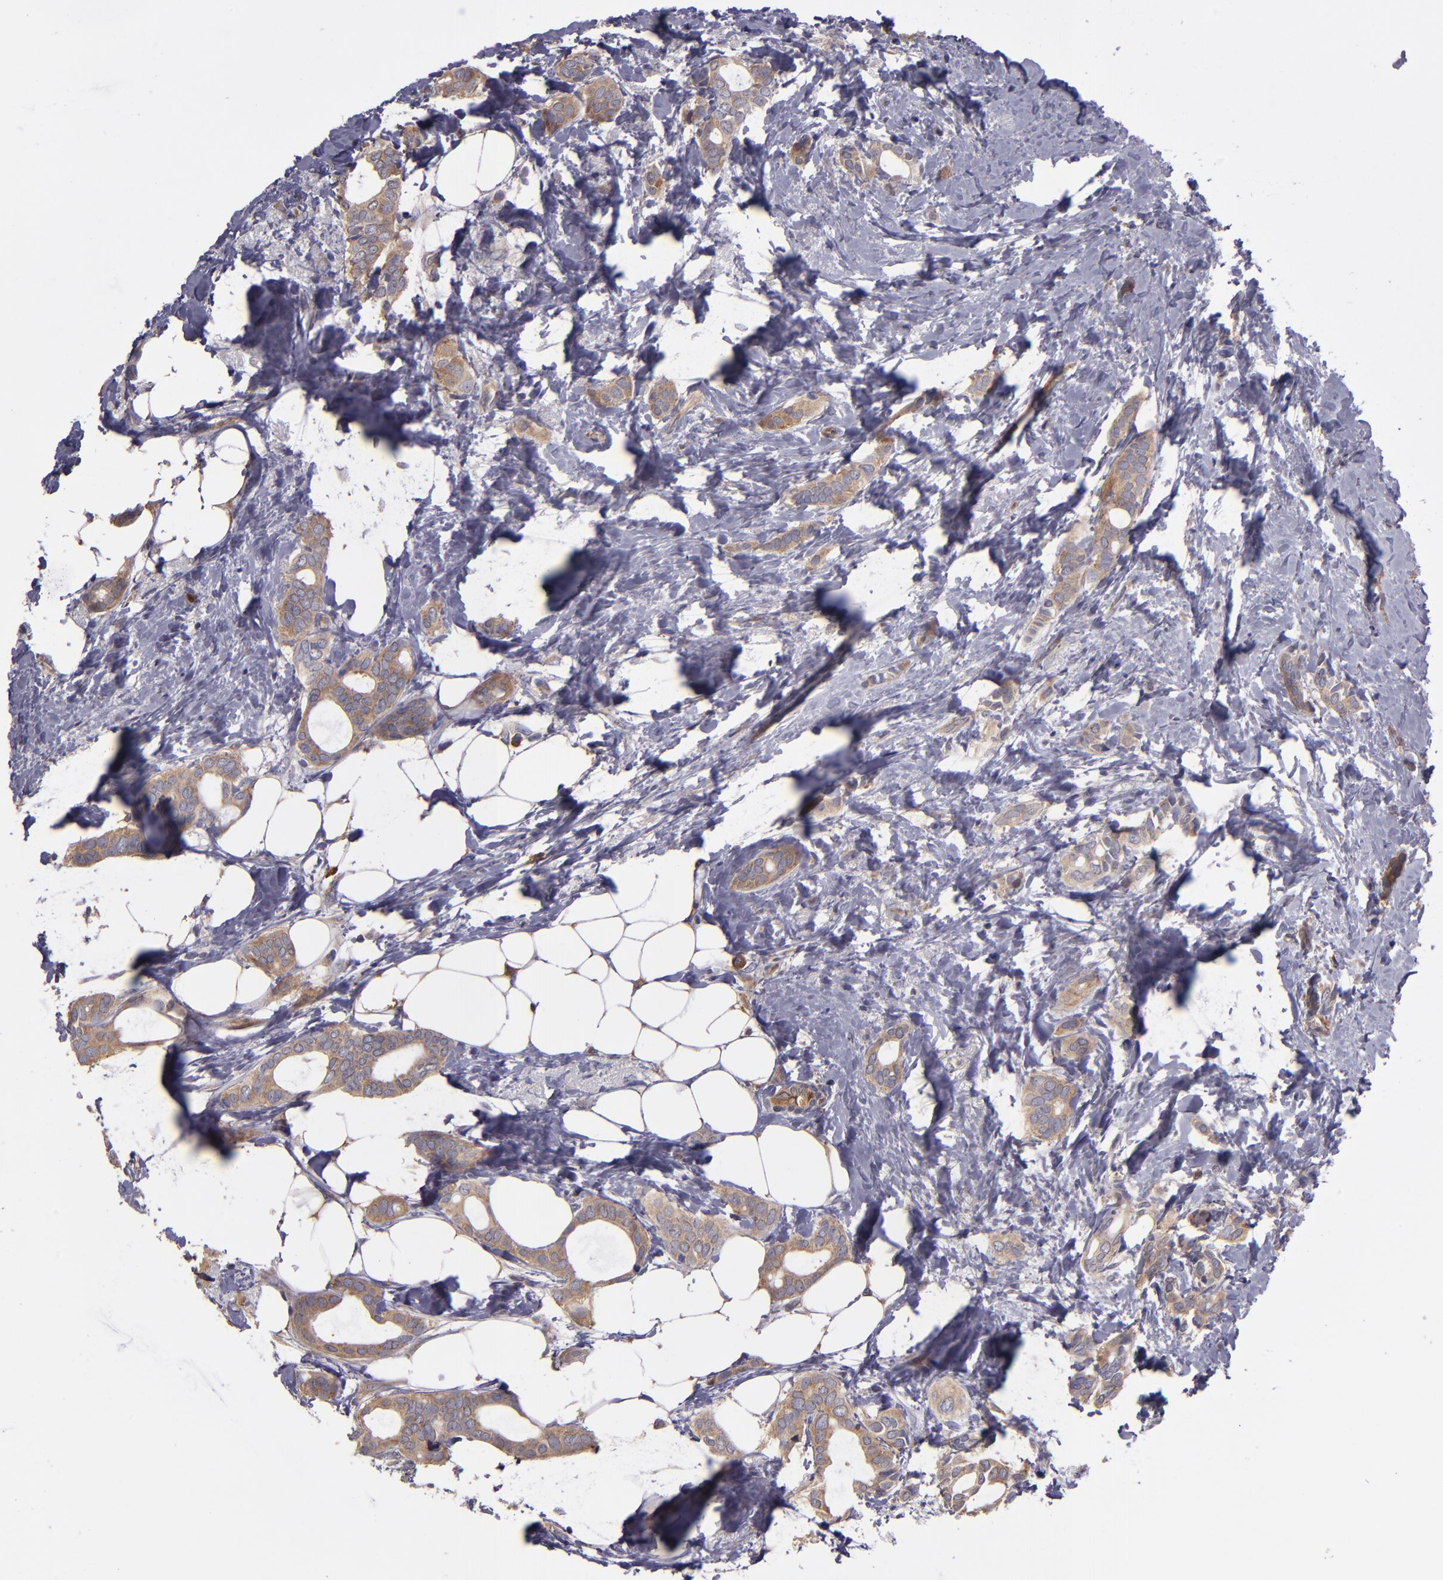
{"staining": {"intensity": "moderate", "quantity": ">75%", "location": "cytoplasmic/membranous"}, "tissue": "breast cancer", "cell_type": "Tumor cells", "image_type": "cancer", "snomed": [{"axis": "morphology", "description": "Duct carcinoma"}, {"axis": "topography", "description": "Breast"}], "caption": "Protein analysis of breast cancer (invasive ductal carcinoma) tissue shows moderate cytoplasmic/membranous positivity in about >75% of tumor cells.", "gene": "CARS1", "patient": {"sex": "female", "age": 54}}